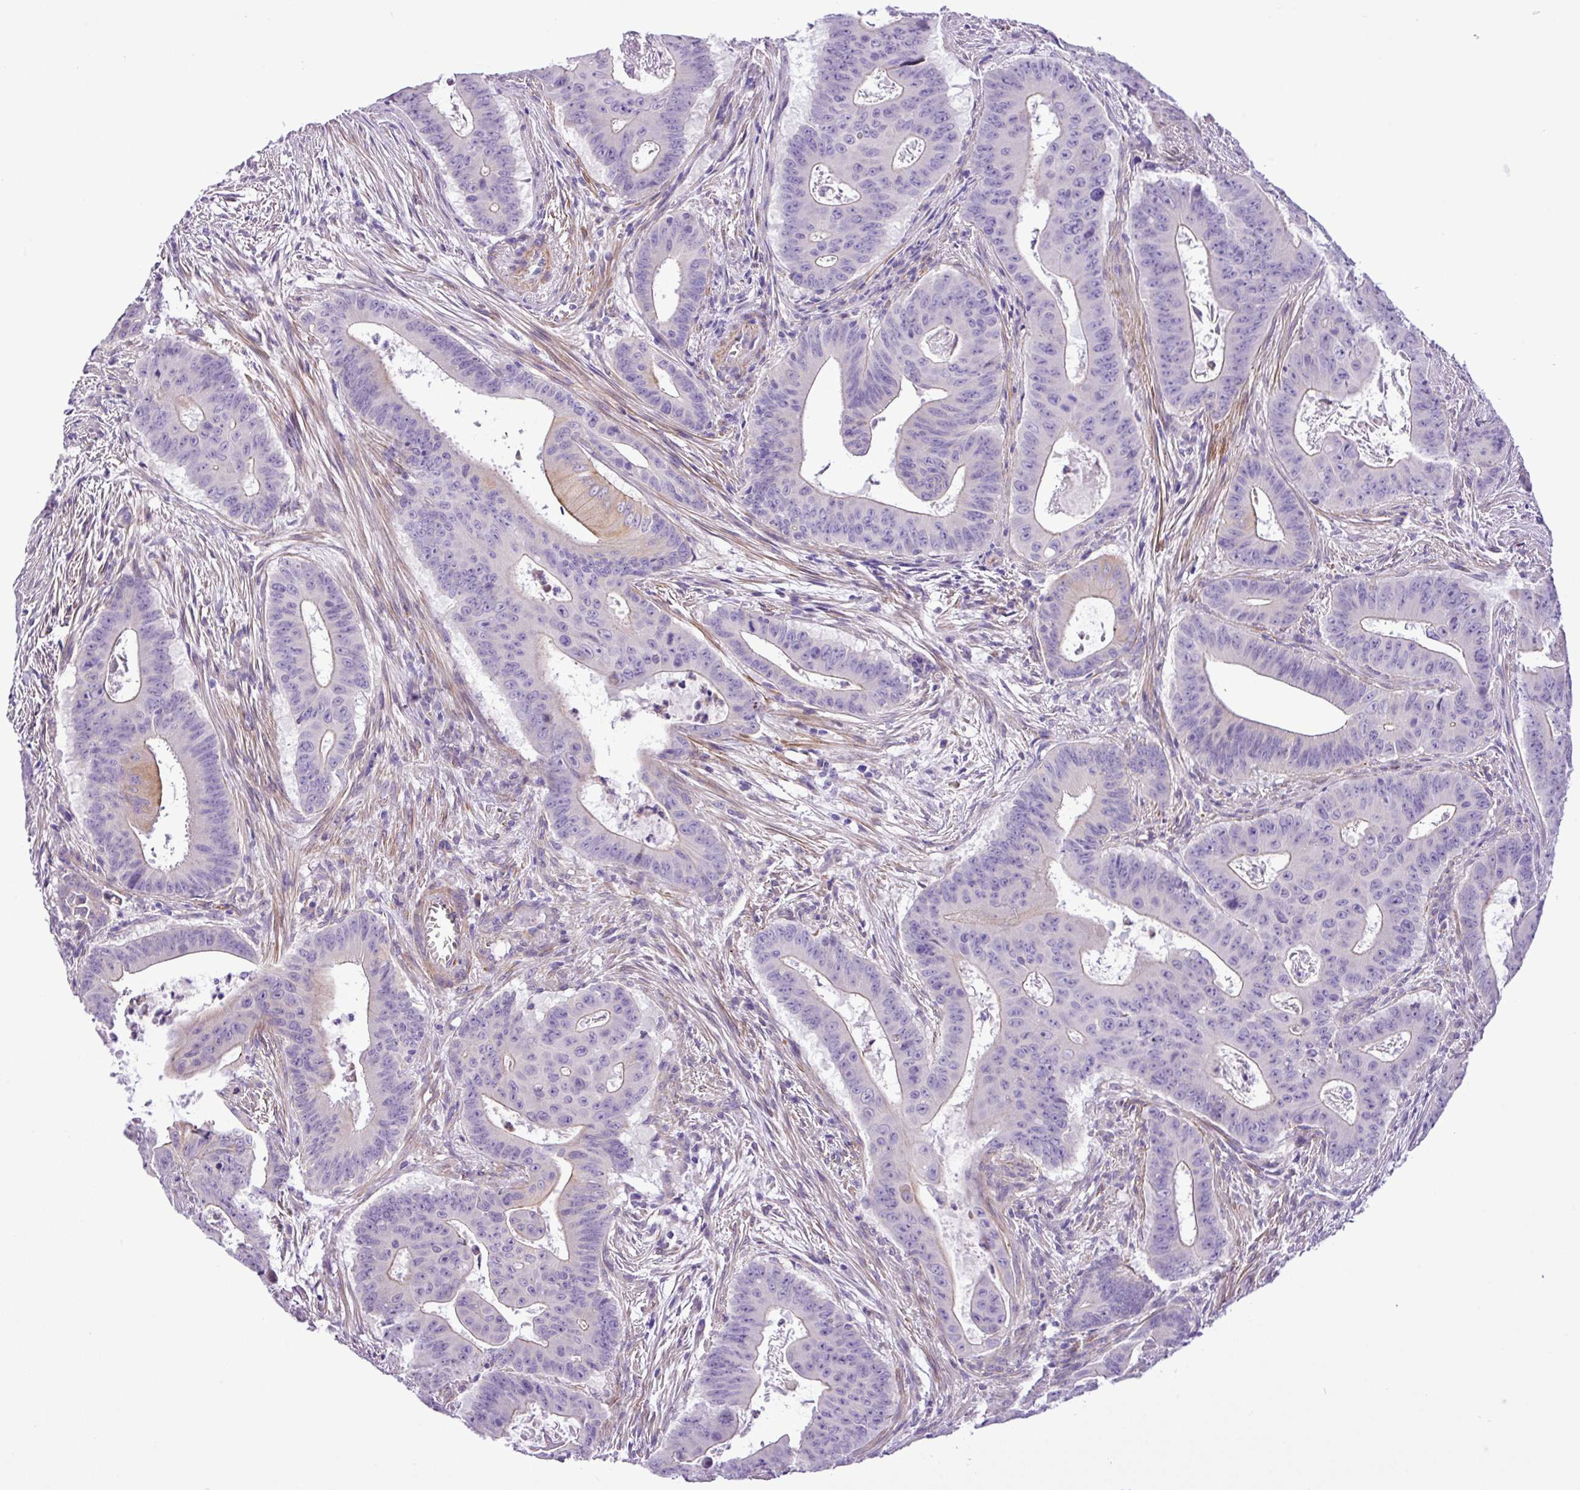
{"staining": {"intensity": "negative", "quantity": "none", "location": "none"}, "tissue": "colorectal cancer", "cell_type": "Tumor cells", "image_type": "cancer", "snomed": [{"axis": "morphology", "description": "Adenocarcinoma, NOS"}, {"axis": "topography", "description": "Rectum"}], "caption": "There is no significant staining in tumor cells of colorectal cancer (adenocarcinoma).", "gene": "C11orf91", "patient": {"sex": "female", "age": 75}}